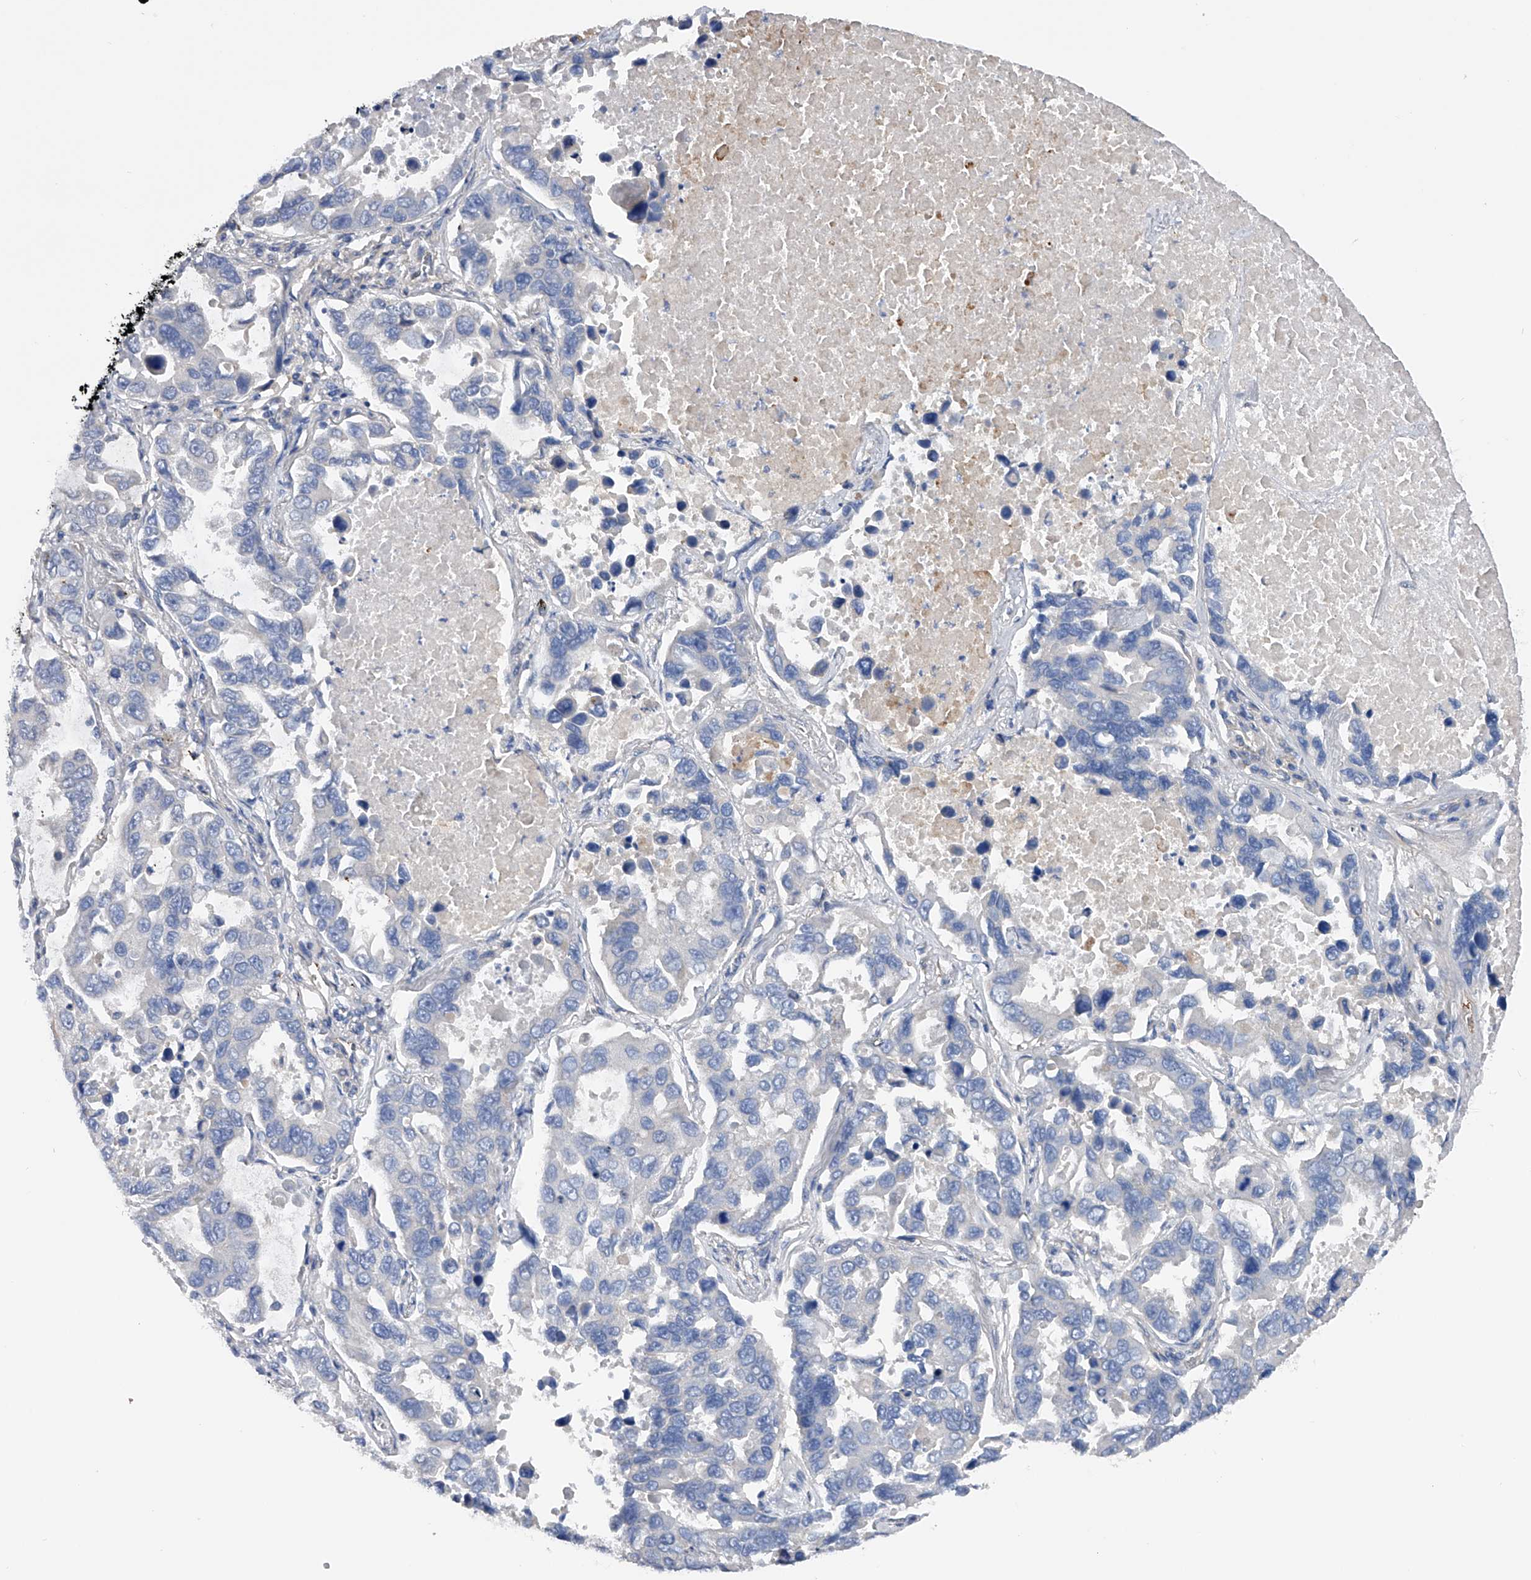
{"staining": {"intensity": "negative", "quantity": "none", "location": "none"}, "tissue": "lung cancer", "cell_type": "Tumor cells", "image_type": "cancer", "snomed": [{"axis": "morphology", "description": "Adenocarcinoma, NOS"}, {"axis": "topography", "description": "Lung"}], "caption": "IHC micrograph of neoplastic tissue: human lung cancer stained with DAB (3,3'-diaminobenzidine) reveals no significant protein positivity in tumor cells.", "gene": "RWDD2A", "patient": {"sex": "male", "age": 64}}